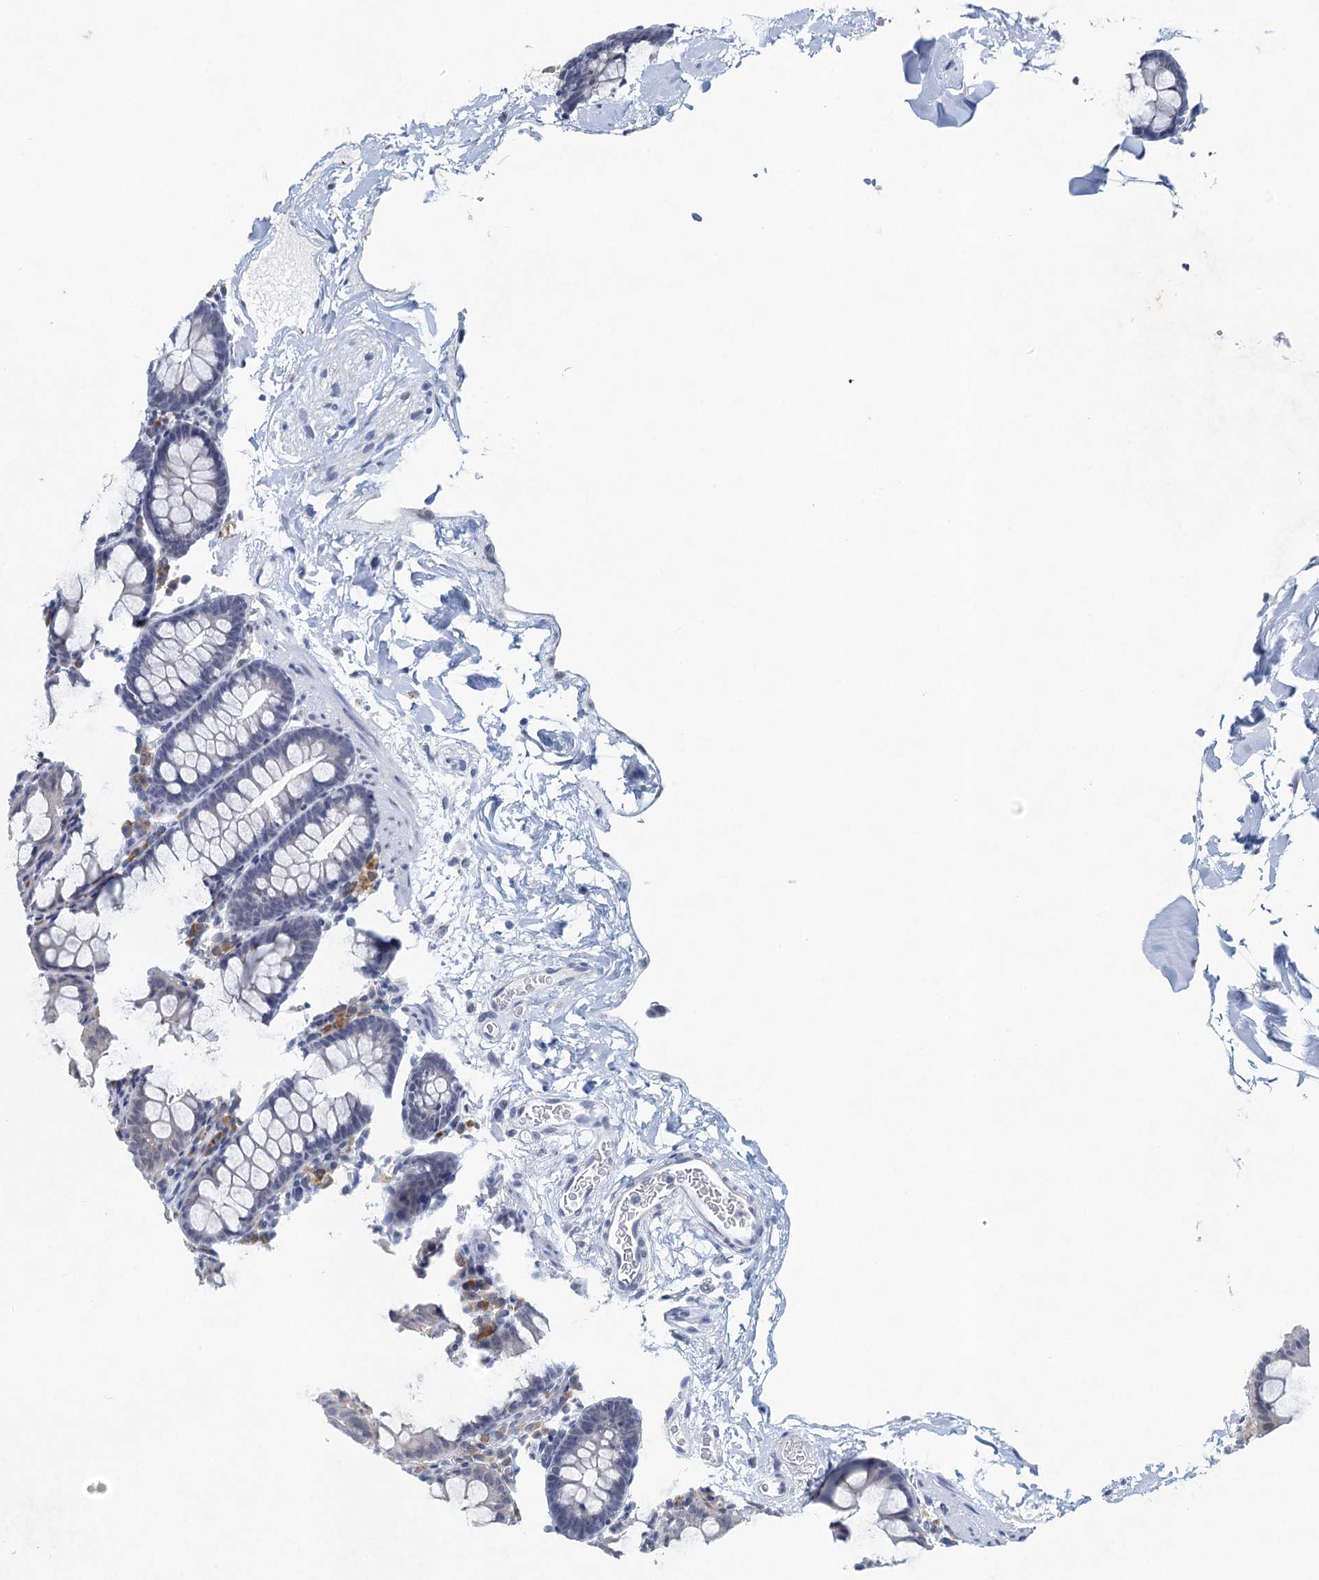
{"staining": {"intensity": "weak", "quantity": "25%-75%", "location": "cytoplasmic/membranous"}, "tissue": "colon", "cell_type": "Endothelial cells", "image_type": "normal", "snomed": [{"axis": "morphology", "description": "Normal tissue, NOS"}, {"axis": "topography", "description": "Colon"}], "caption": "A low amount of weak cytoplasmic/membranous staining is seen in approximately 25%-75% of endothelial cells in unremarkable colon.", "gene": "ENSG00000230707", "patient": {"sex": "male", "age": 75}}